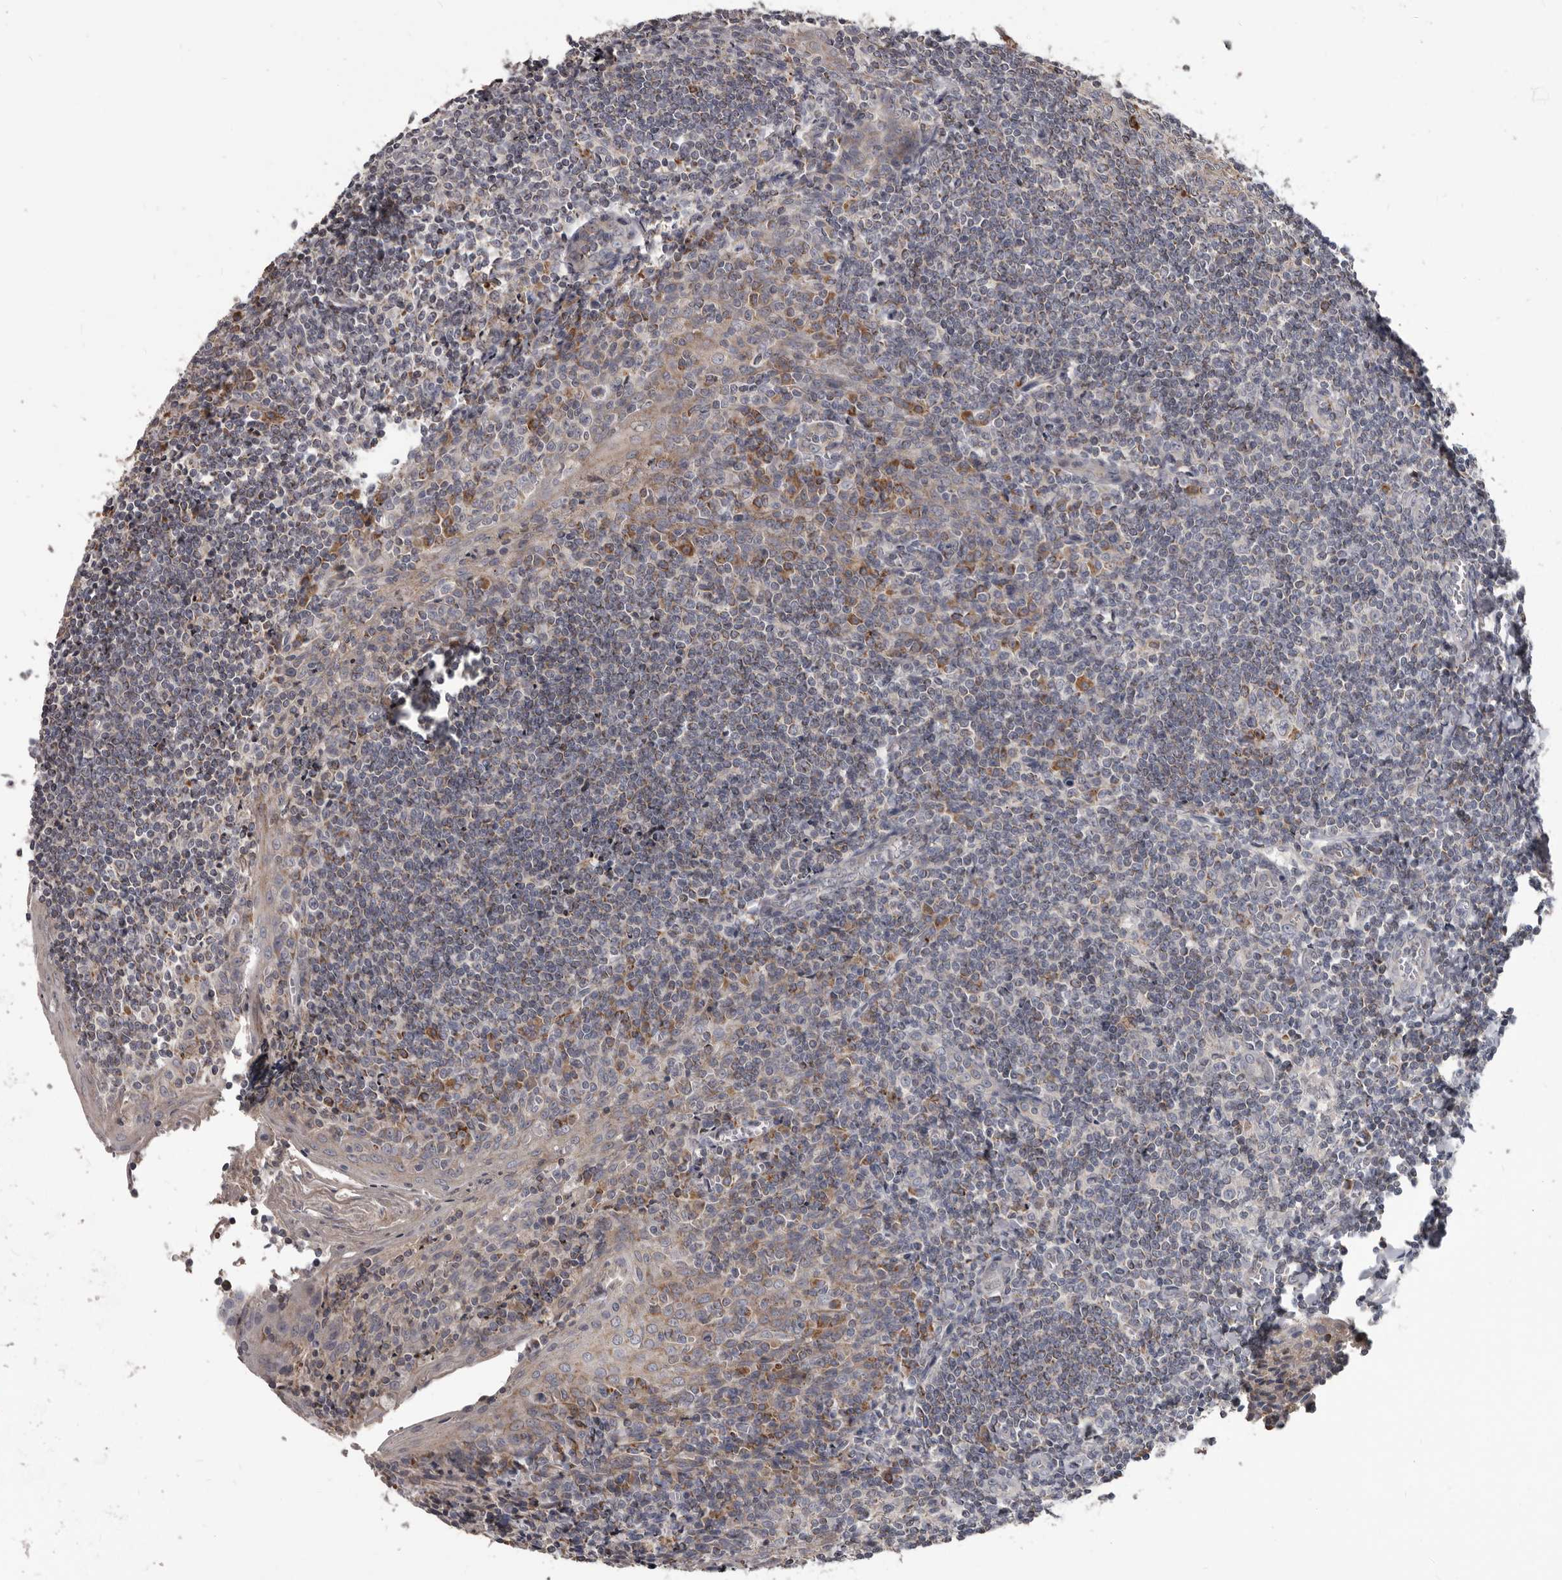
{"staining": {"intensity": "strong", "quantity": "<25%", "location": "cytoplasmic/membranous"}, "tissue": "tonsil", "cell_type": "Germinal center cells", "image_type": "normal", "snomed": [{"axis": "morphology", "description": "Normal tissue, NOS"}, {"axis": "topography", "description": "Tonsil"}], "caption": "A brown stain highlights strong cytoplasmic/membranous expression of a protein in germinal center cells of normal human tonsil. (IHC, brightfield microscopy, high magnification).", "gene": "ALDH5A1", "patient": {"sex": "male", "age": 27}}